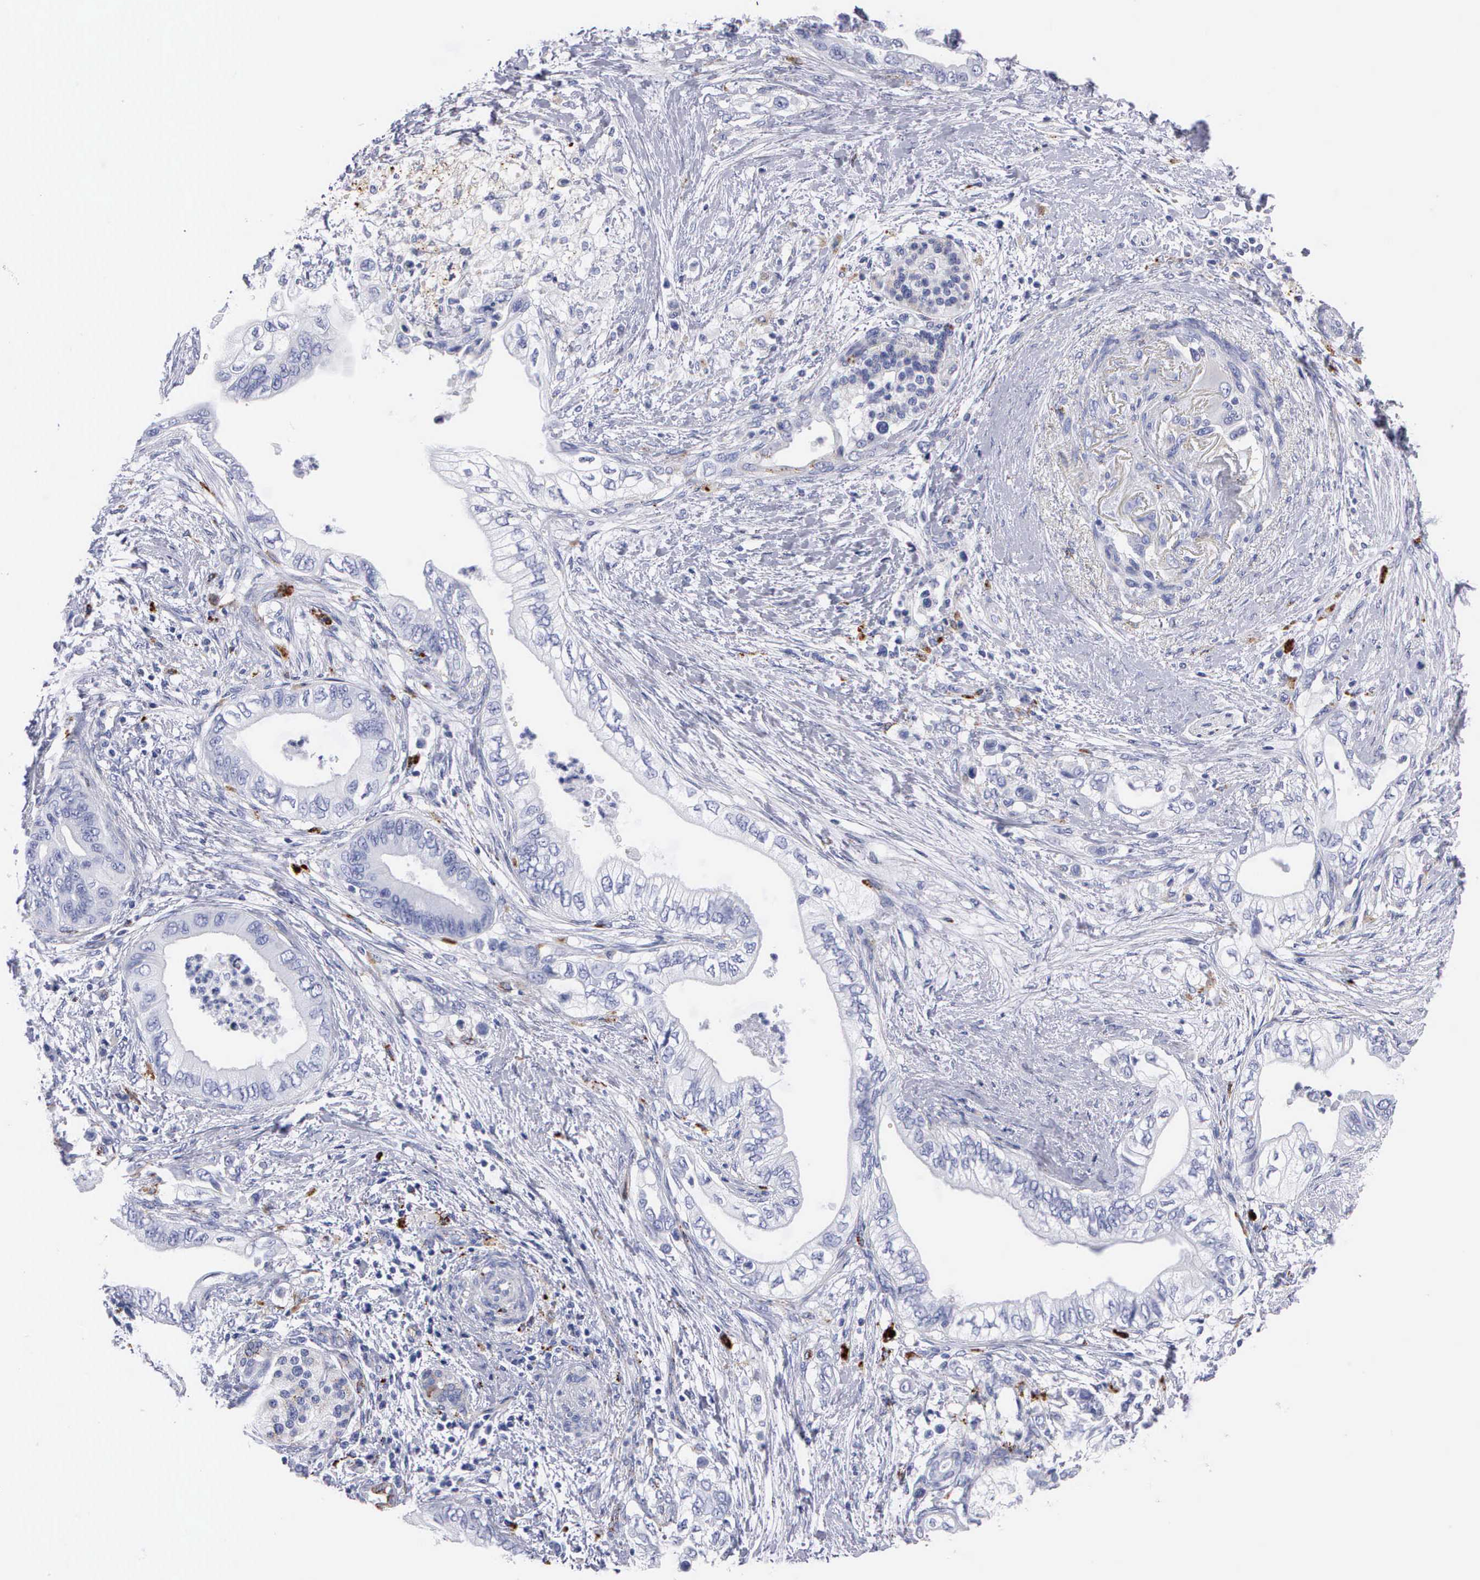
{"staining": {"intensity": "negative", "quantity": "none", "location": "none"}, "tissue": "pancreatic cancer", "cell_type": "Tumor cells", "image_type": "cancer", "snomed": [{"axis": "morphology", "description": "Adenocarcinoma, NOS"}, {"axis": "topography", "description": "Pancreas"}], "caption": "This is an immunohistochemistry image of human pancreatic adenocarcinoma. There is no positivity in tumor cells.", "gene": "CTSL", "patient": {"sex": "female", "age": 66}}